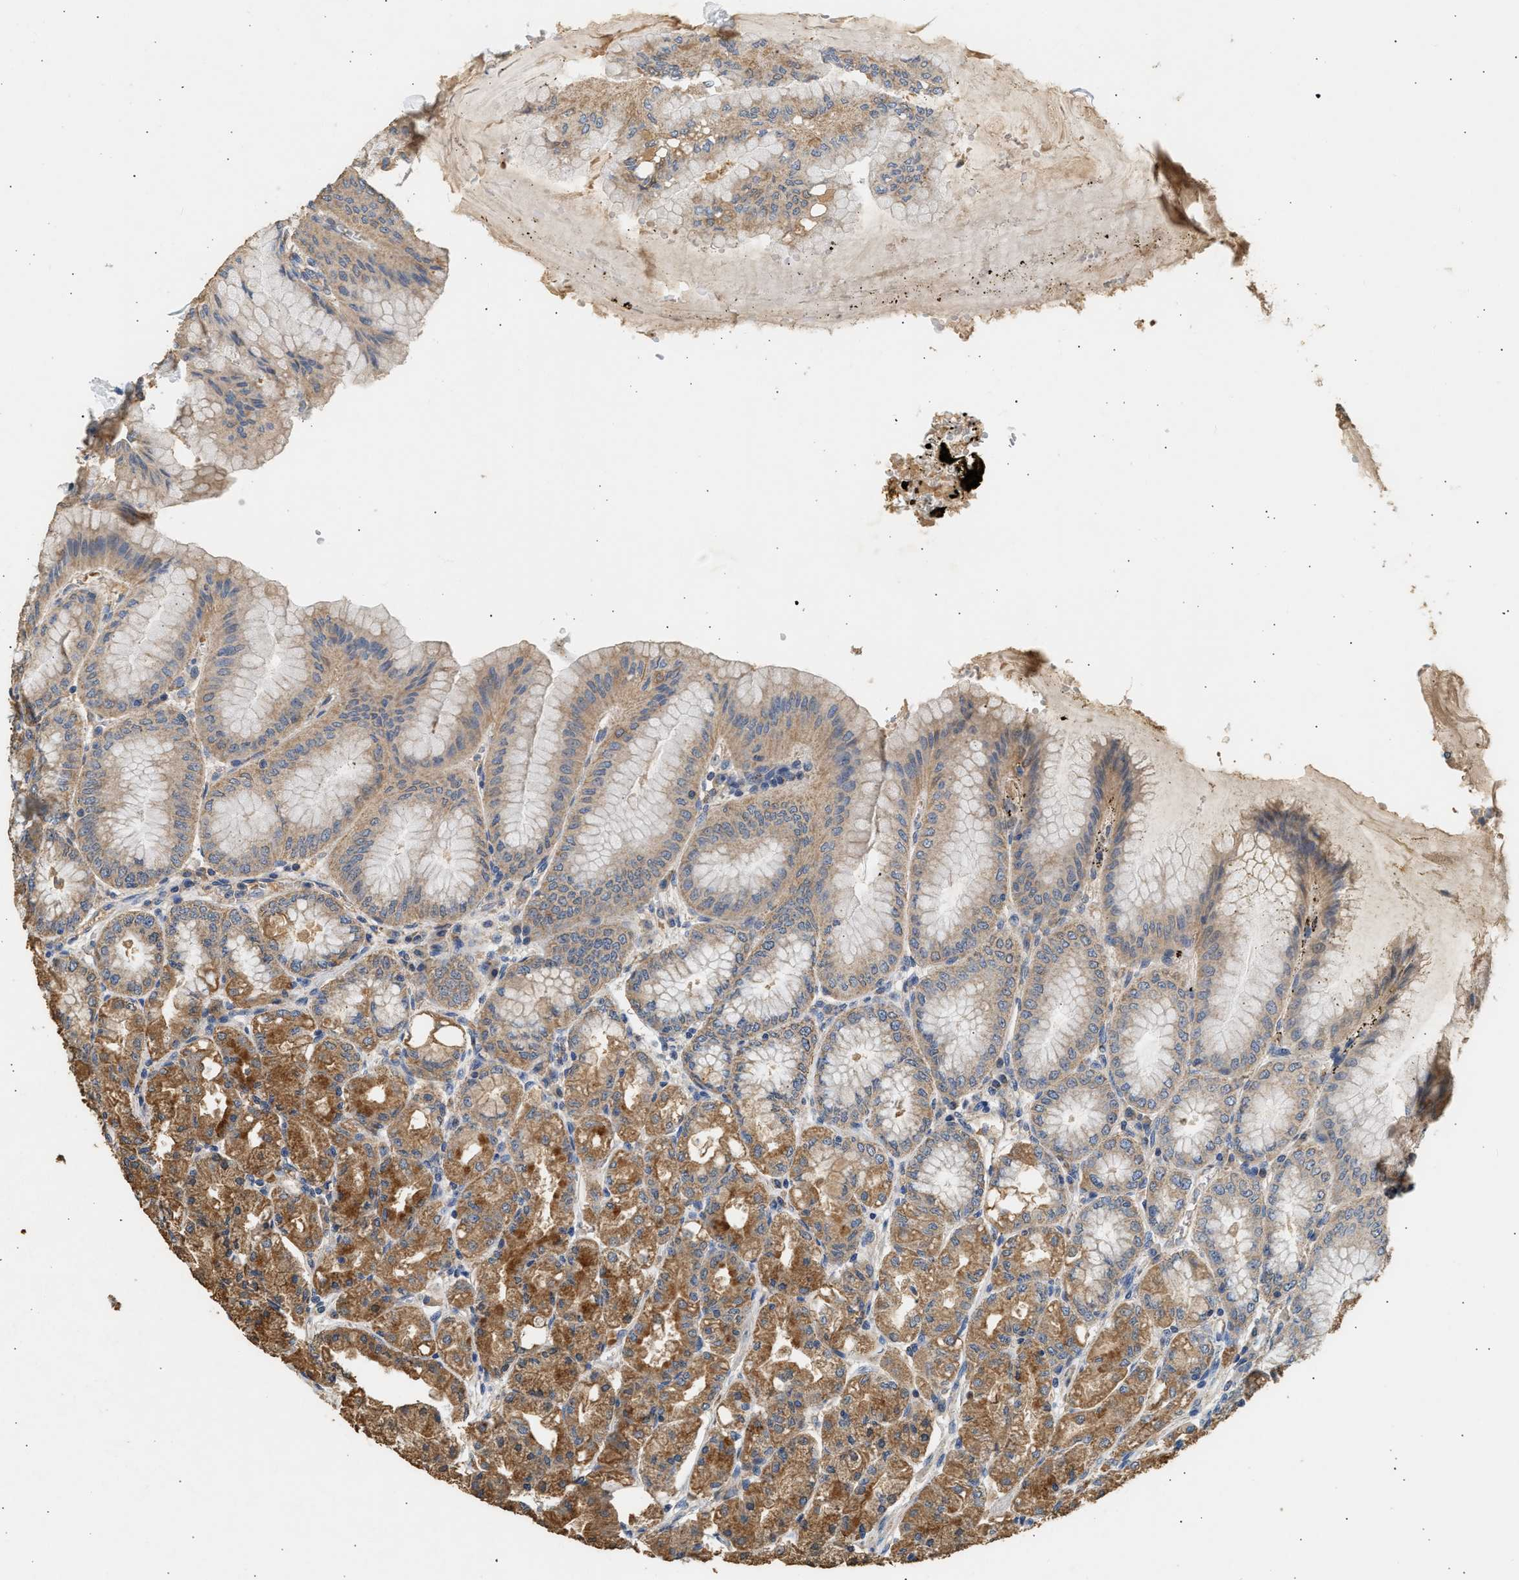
{"staining": {"intensity": "moderate", "quantity": ">75%", "location": "cytoplasmic/membranous"}, "tissue": "stomach", "cell_type": "Glandular cells", "image_type": "normal", "snomed": [{"axis": "morphology", "description": "Normal tissue, NOS"}, {"axis": "topography", "description": "Stomach, lower"}], "caption": "The immunohistochemical stain highlights moderate cytoplasmic/membranous positivity in glandular cells of unremarkable stomach.", "gene": "WDR31", "patient": {"sex": "male", "age": 71}}